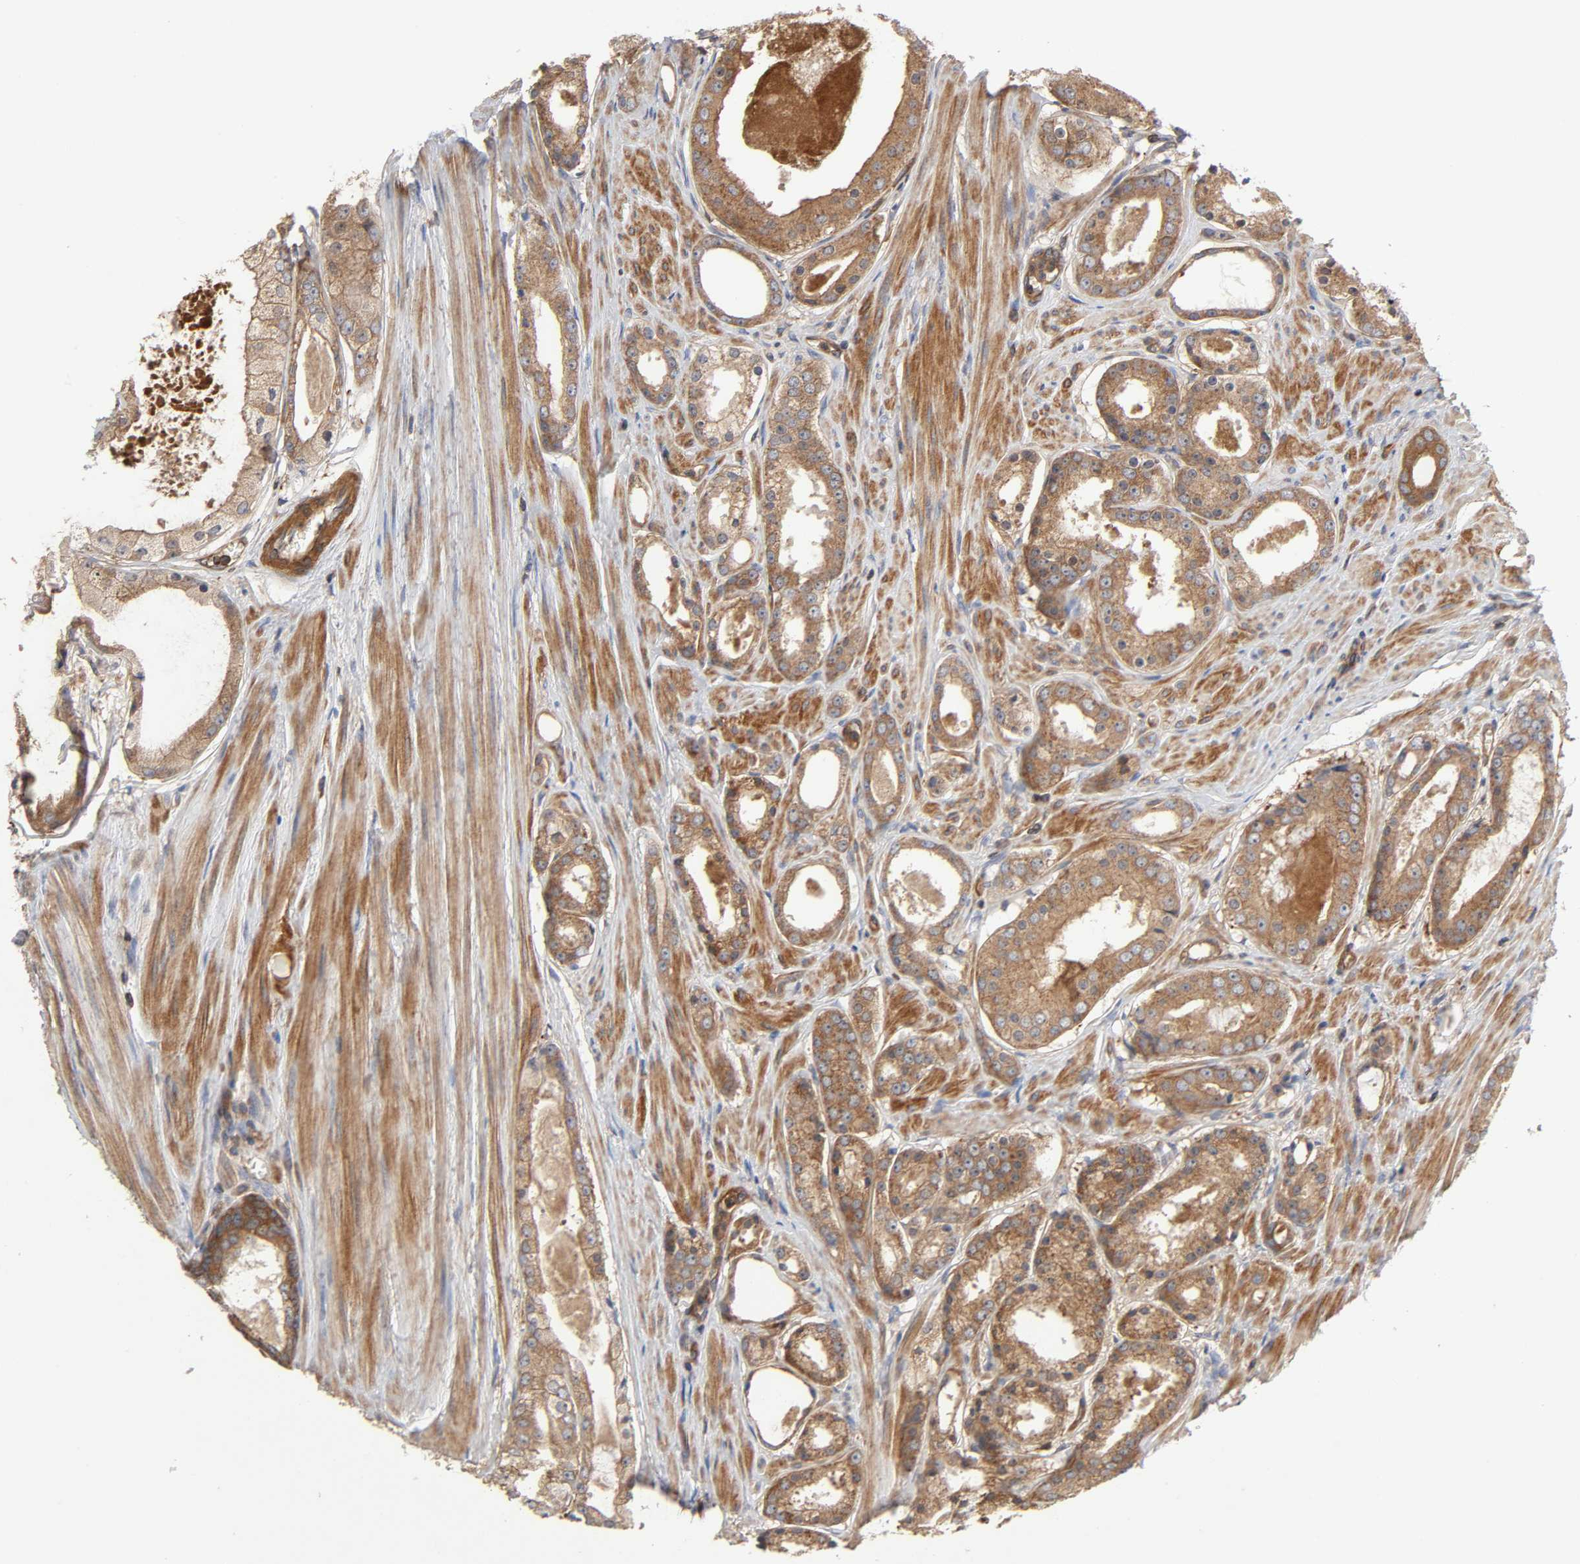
{"staining": {"intensity": "moderate", "quantity": ">75%", "location": "cytoplasmic/membranous"}, "tissue": "prostate cancer", "cell_type": "Tumor cells", "image_type": "cancer", "snomed": [{"axis": "morphology", "description": "Adenocarcinoma, Low grade"}, {"axis": "topography", "description": "Prostate"}], "caption": "IHC micrograph of neoplastic tissue: human adenocarcinoma (low-grade) (prostate) stained using immunohistochemistry (IHC) displays medium levels of moderate protein expression localized specifically in the cytoplasmic/membranous of tumor cells, appearing as a cytoplasmic/membranous brown color.", "gene": "LAMTOR2", "patient": {"sex": "male", "age": 57}}